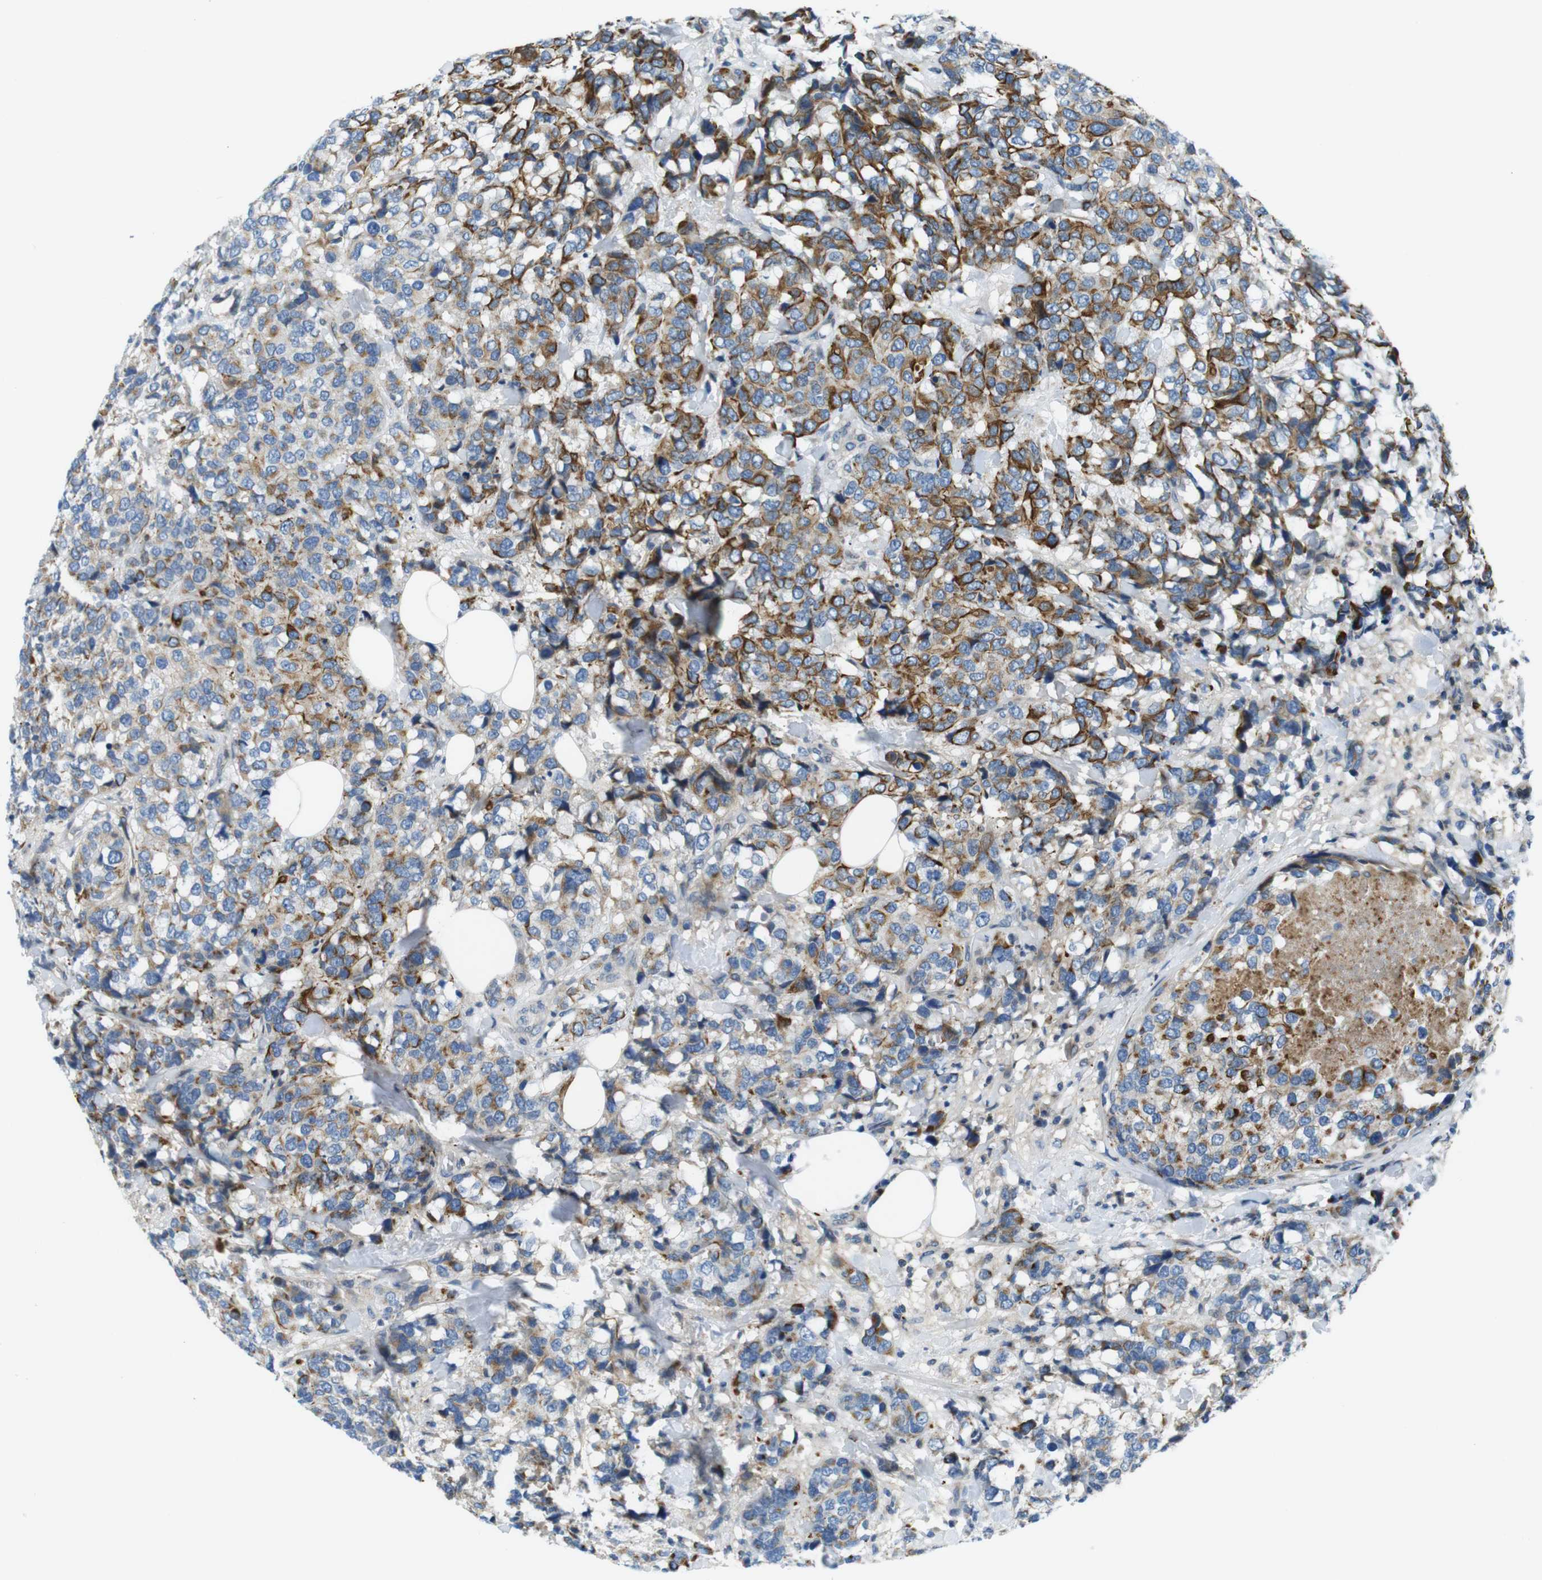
{"staining": {"intensity": "moderate", "quantity": "25%-75%", "location": "cytoplasmic/membranous"}, "tissue": "breast cancer", "cell_type": "Tumor cells", "image_type": "cancer", "snomed": [{"axis": "morphology", "description": "Lobular carcinoma"}, {"axis": "topography", "description": "Breast"}], "caption": "Immunohistochemical staining of human breast cancer (lobular carcinoma) shows medium levels of moderate cytoplasmic/membranous protein expression in about 25%-75% of tumor cells.", "gene": "ZDHHC3", "patient": {"sex": "female", "age": 59}}